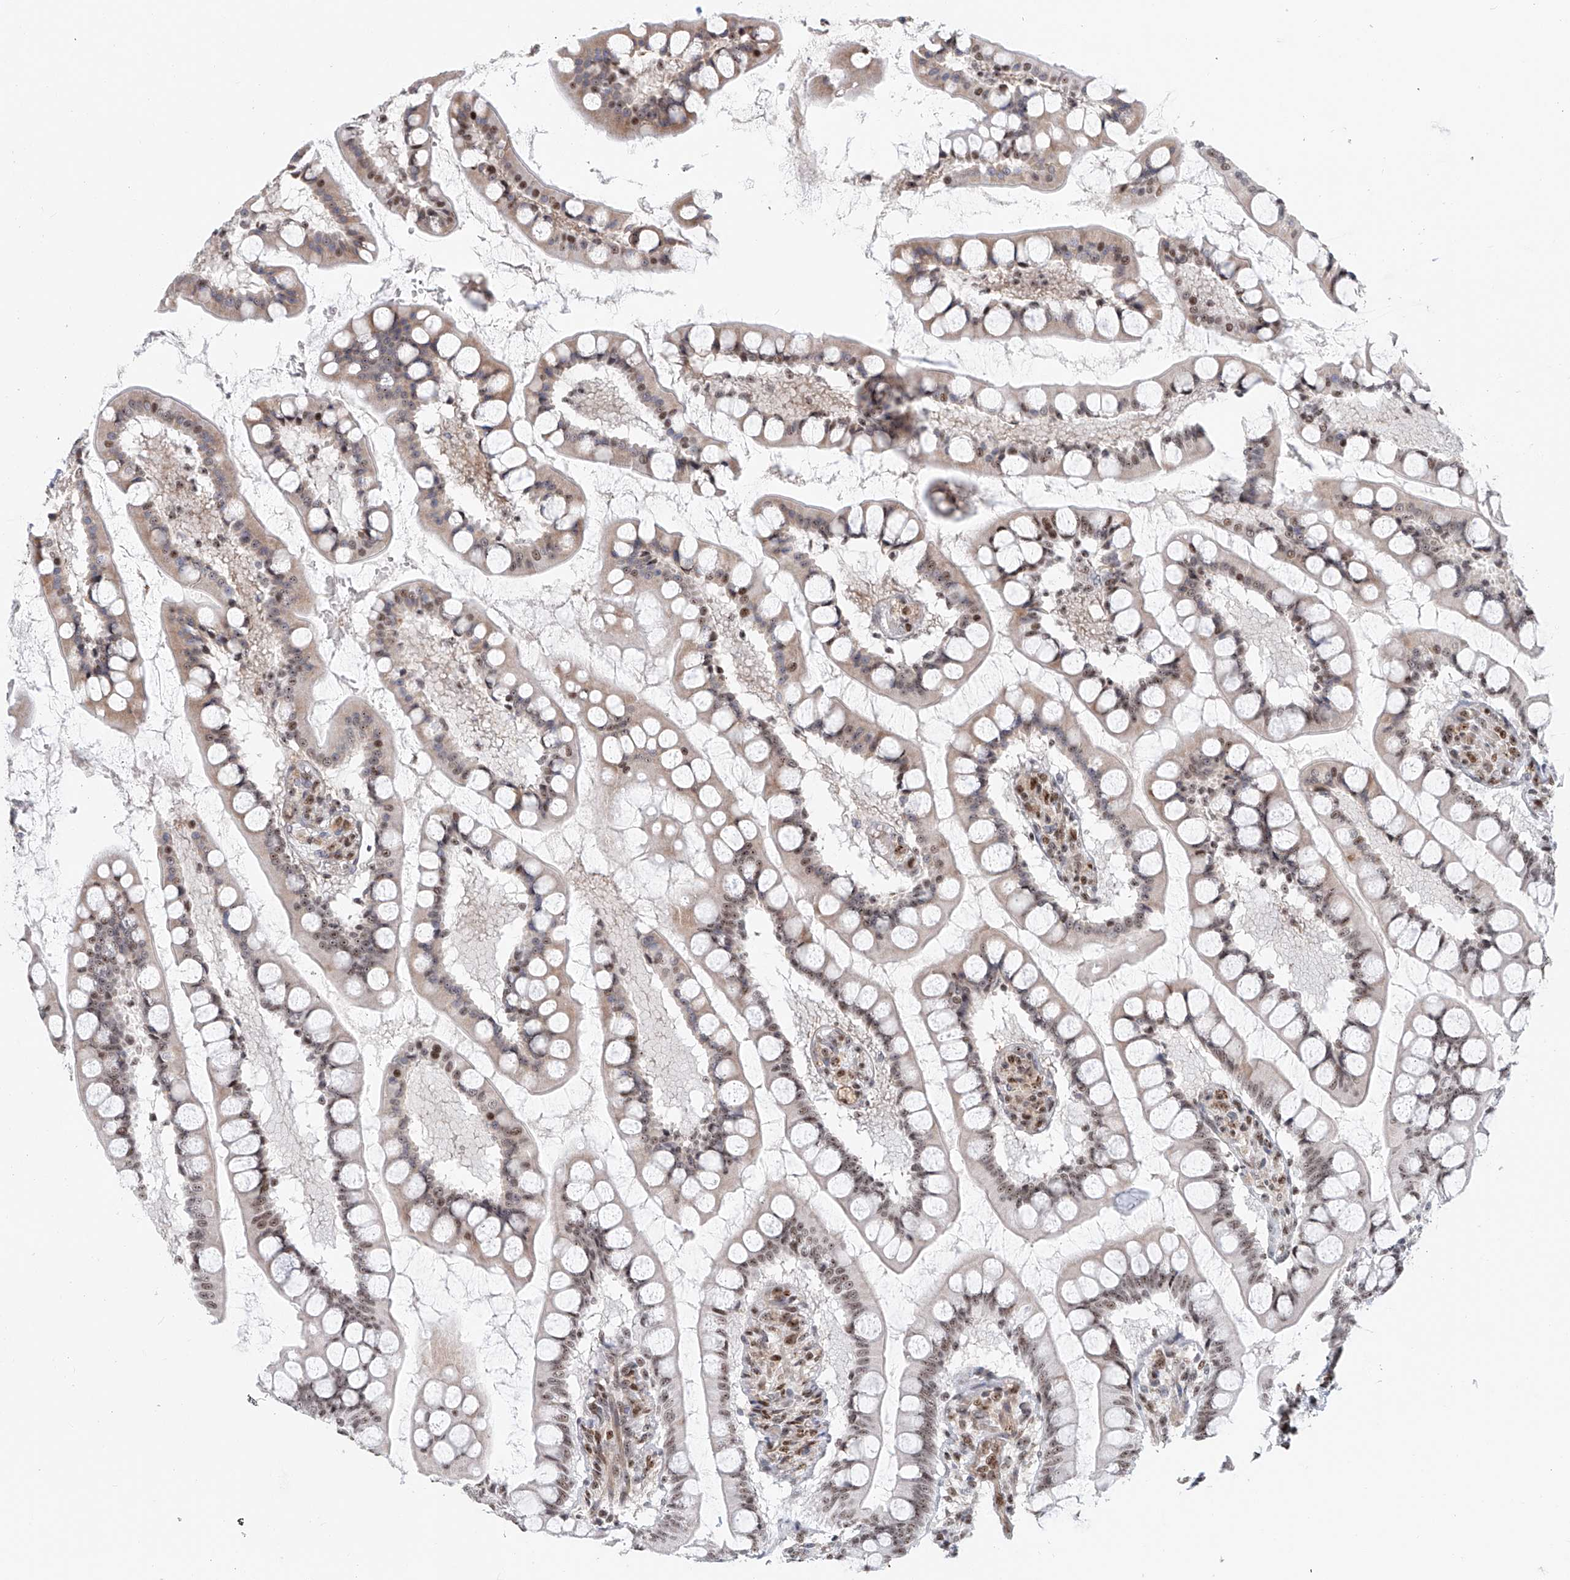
{"staining": {"intensity": "moderate", "quantity": ">75%", "location": "nuclear"}, "tissue": "small intestine", "cell_type": "Glandular cells", "image_type": "normal", "snomed": [{"axis": "morphology", "description": "Normal tissue, NOS"}, {"axis": "topography", "description": "Small intestine"}], "caption": "Protein analysis of benign small intestine reveals moderate nuclear staining in approximately >75% of glandular cells. The protein of interest is shown in brown color, while the nuclei are stained blue.", "gene": "PRUNE2", "patient": {"sex": "male", "age": 52}}